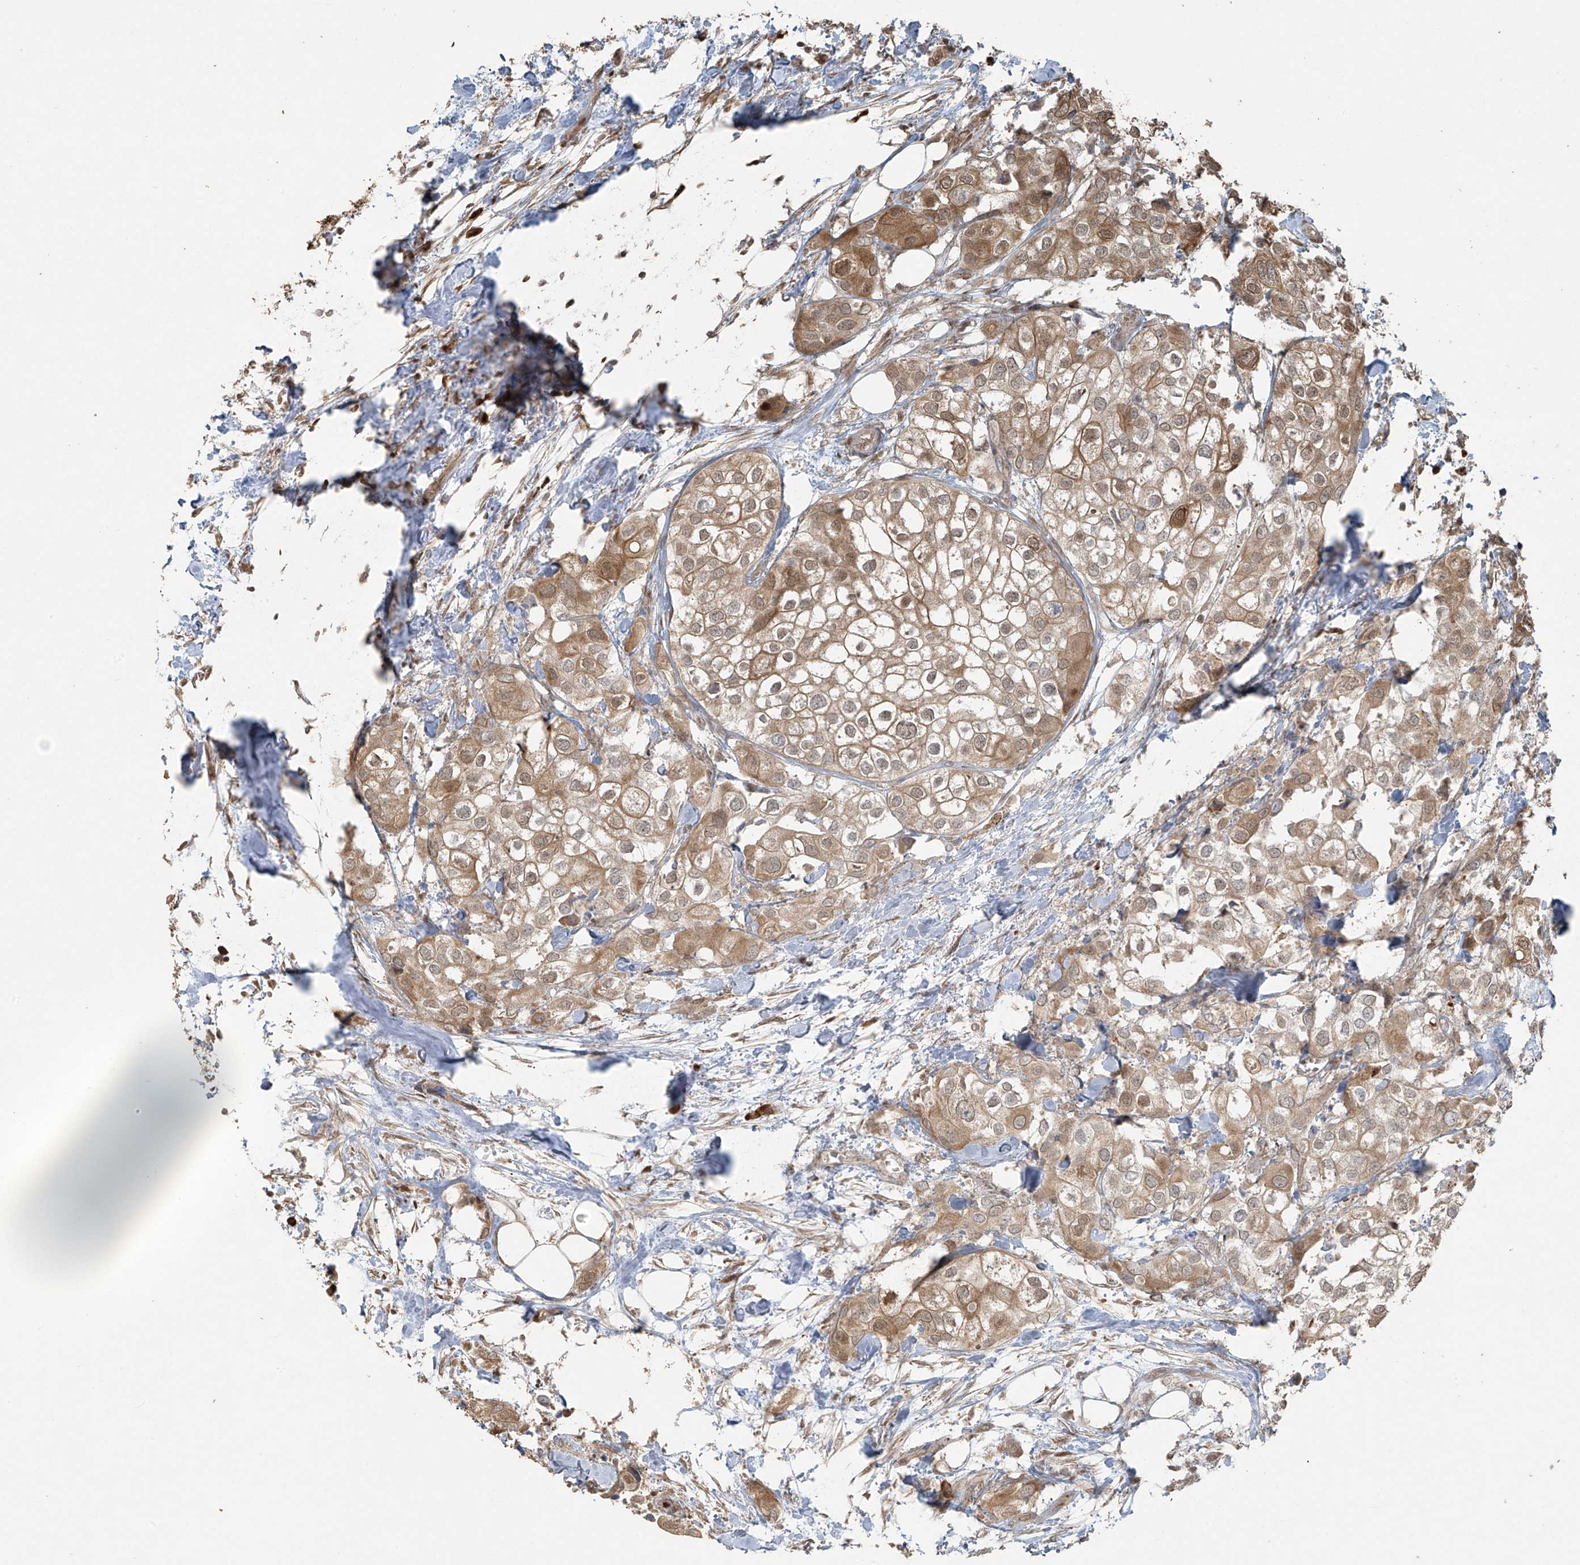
{"staining": {"intensity": "moderate", "quantity": ">75%", "location": "cytoplasmic/membranous,nuclear"}, "tissue": "urothelial cancer", "cell_type": "Tumor cells", "image_type": "cancer", "snomed": [{"axis": "morphology", "description": "Urothelial carcinoma, High grade"}, {"axis": "topography", "description": "Urinary bladder"}], "caption": "Moderate cytoplasmic/membranous and nuclear staining is present in approximately >75% of tumor cells in urothelial cancer. (Brightfield microscopy of DAB IHC at high magnification).", "gene": "TTC22", "patient": {"sex": "male", "age": 64}}